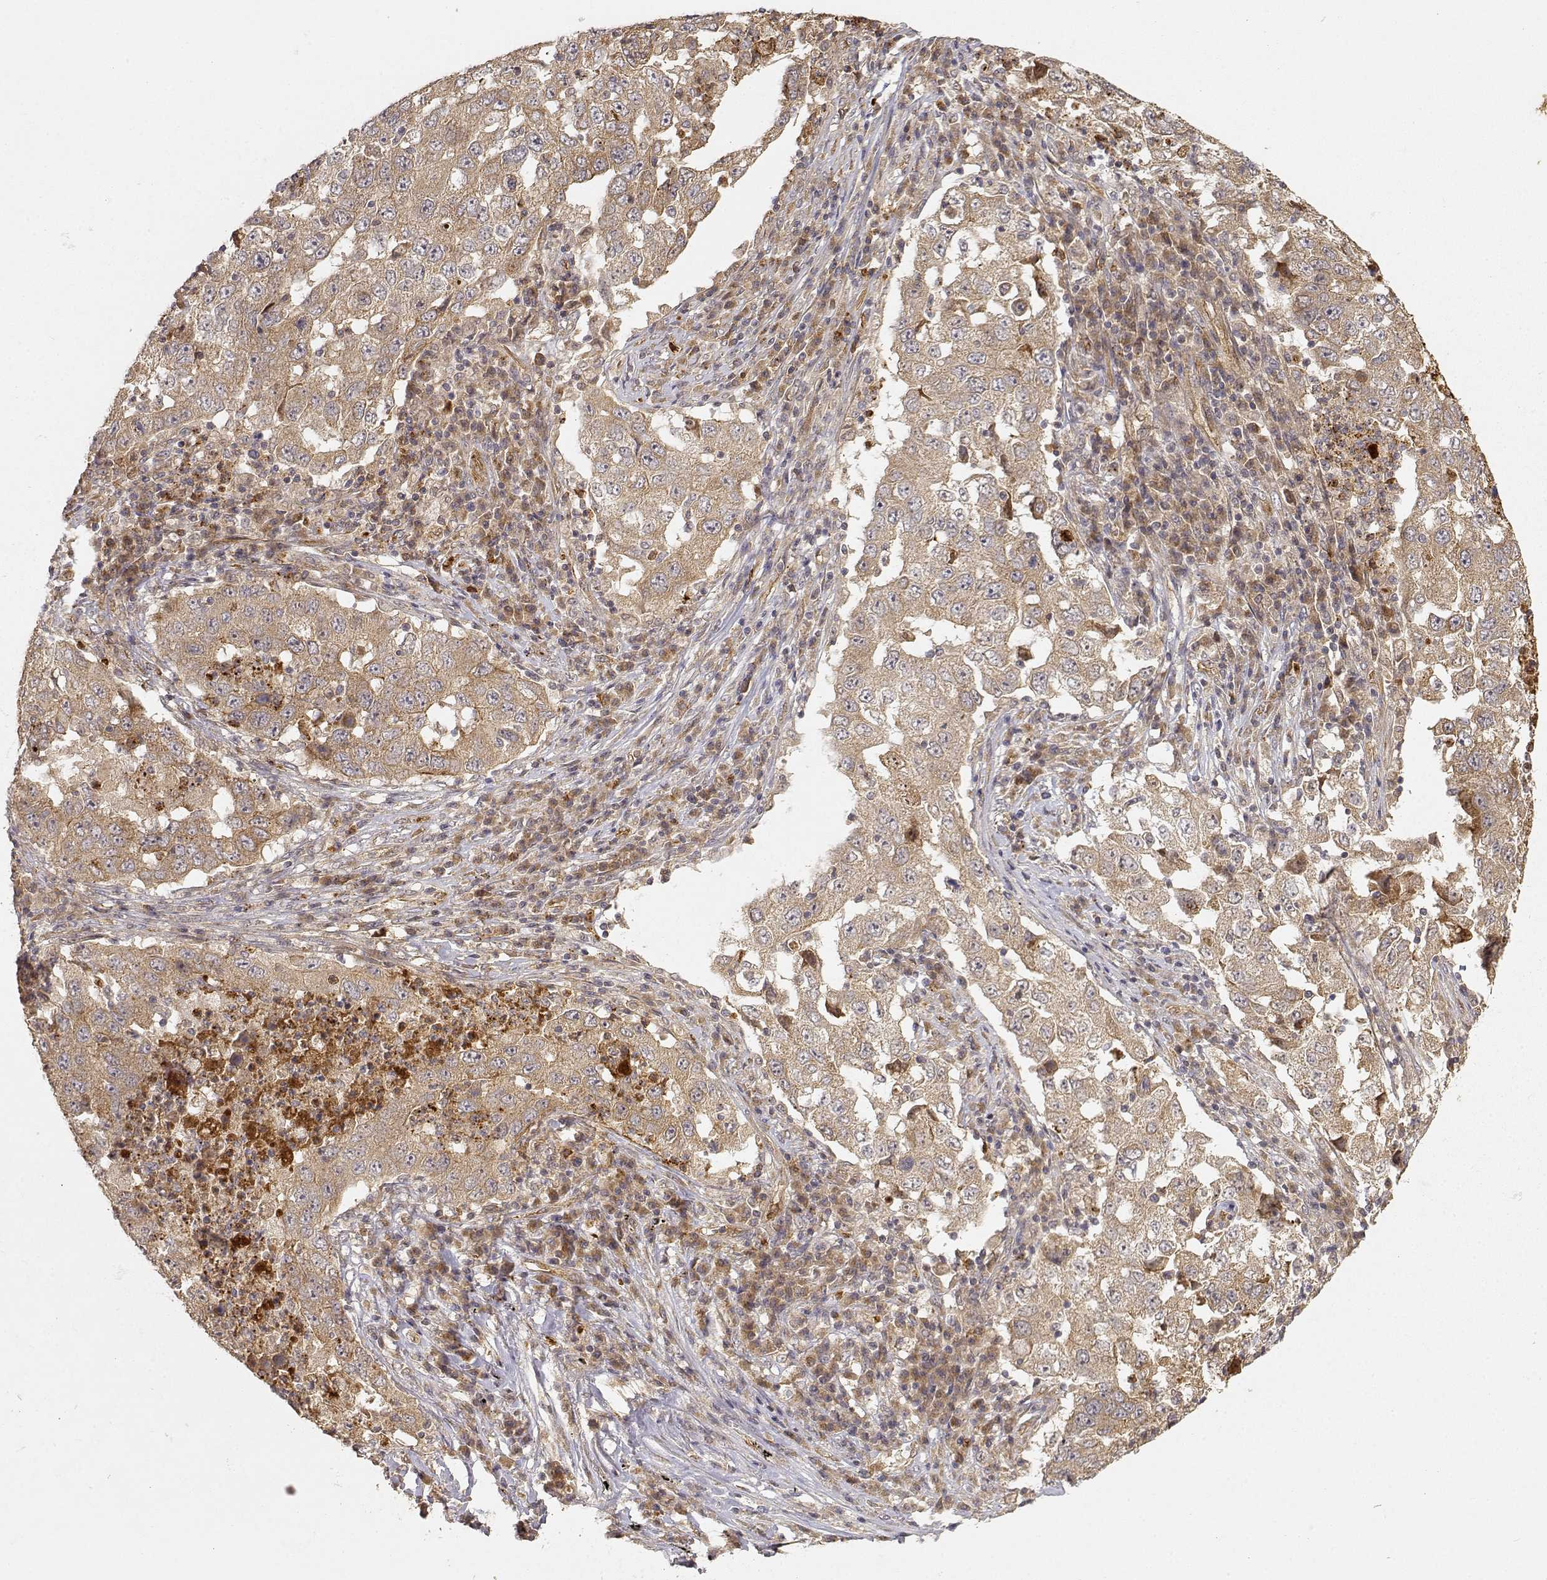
{"staining": {"intensity": "moderate", "quantity": ">75%", "location": "cytoplasmic/membranous"}, "tissue": "lung cancer", "cell_type": "Tumor cells", "image_type": "cancer", "snomed": [{"axis": "morphology", "description": "Adenocarcinoma, NOS"}, {"axis": "topography", "description": "Lung"}], "caption": "Lung adenocarcinoma was stained to show a protein in brown. There is medium levels of moderate cytoplasmic/membranous staining in about >75% of tumor cells. (DAB IHC with brightfield microscopy, high magnification).", "gene": "CDK5RAP2", "patient": {"sex": "male", "age": 73}}